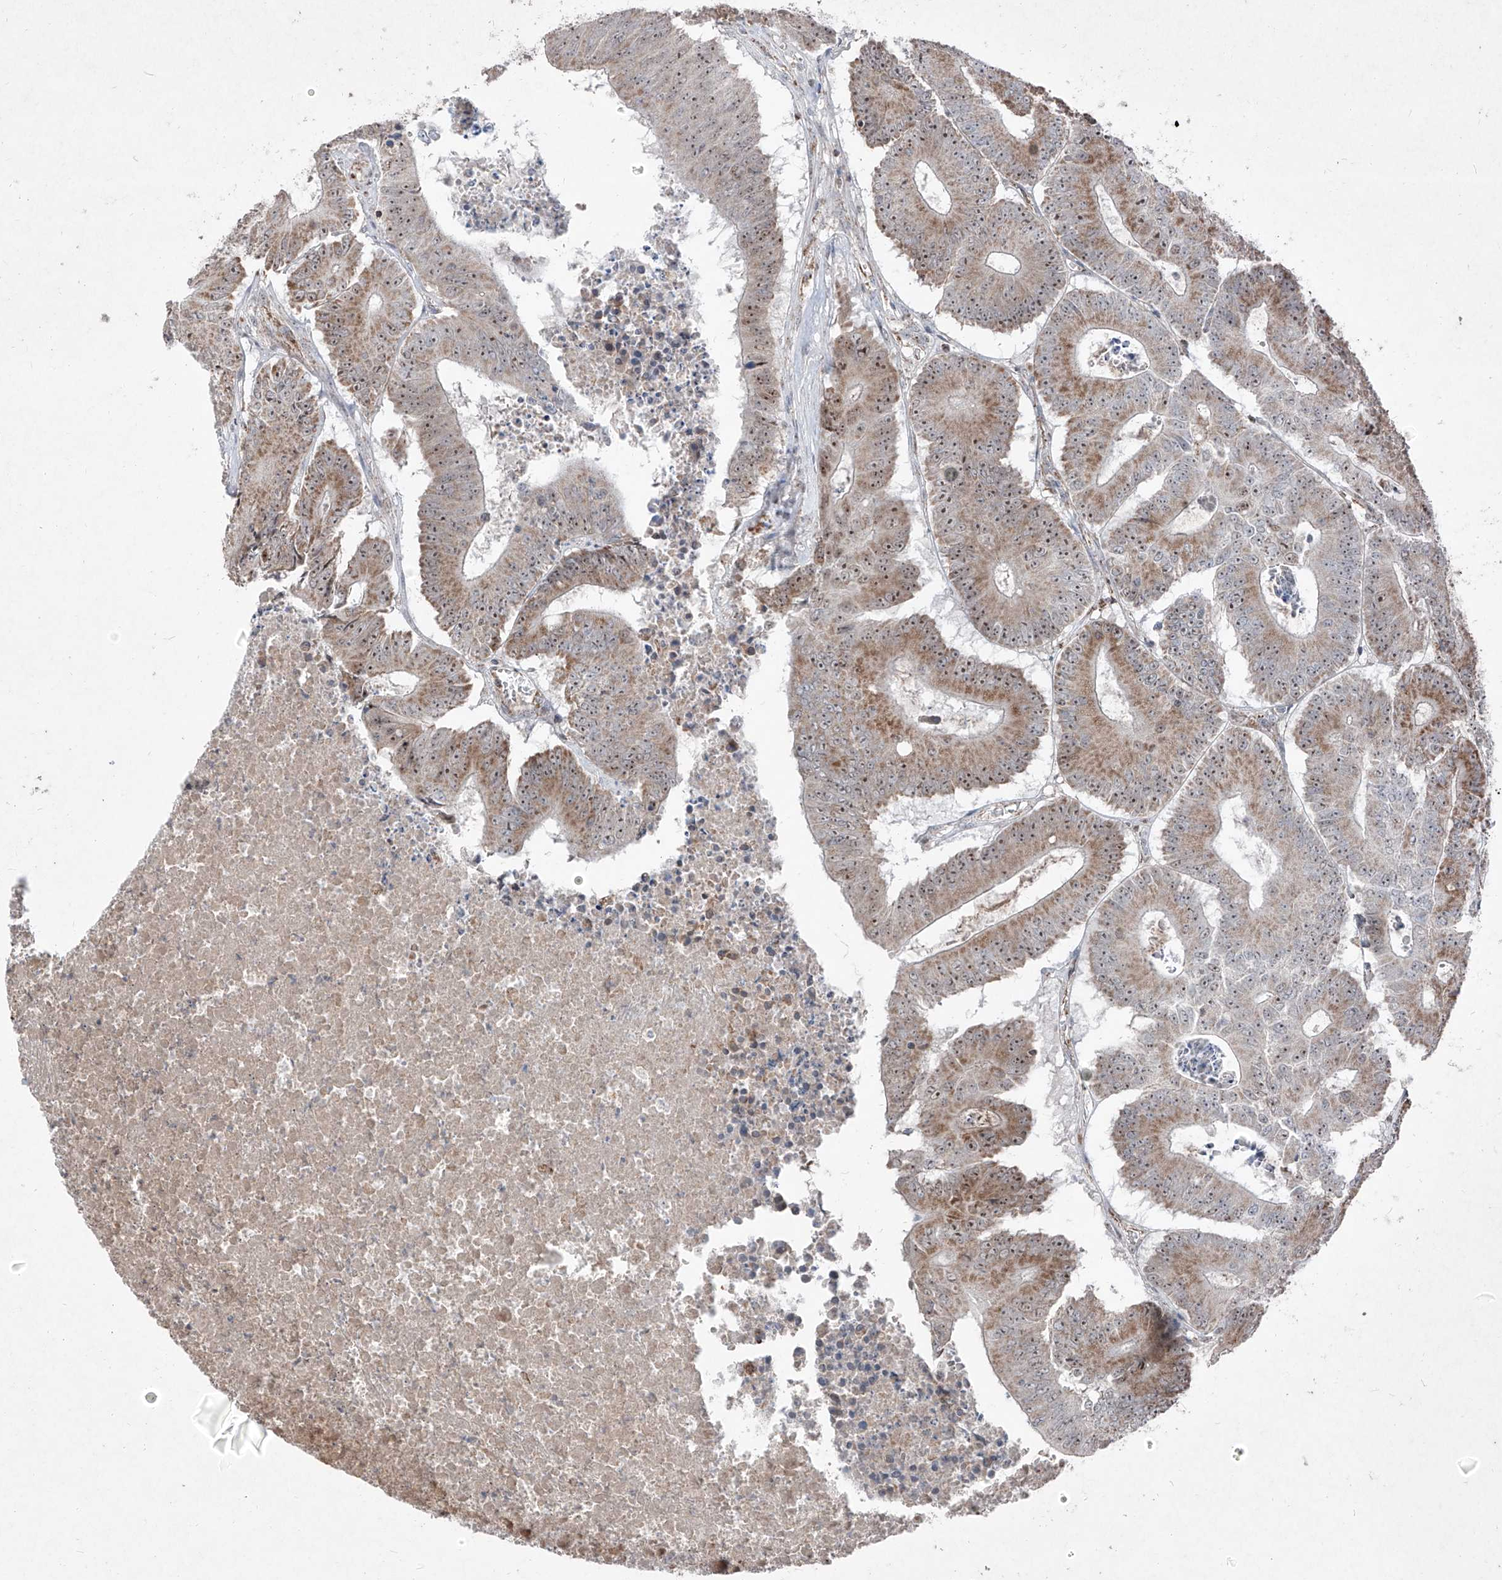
{"staining": {"intensity": "moderate", "quantity": ">75%", "location": "cytoplasmic/membranous,nuclear"}, "tissue": "colorectal cancer", "cell_type": "Tumor cells", "image_type": "cancer", "snomed": [{"axis": "morphology", "description": "Adenocarcinoma, NOS"}, {"axis": "topography", "description": "Colon"}], "caption": "Immunohistochemistry (IHC) photomicrograph of colorectal cancer stained for a protein (brown), which reveals medium levels of moderate cytoplasmic/membranous and nuclear expression in about >75% of tumor cells.", "gene": "NDUFB3", "patient": {"sex": "male", "age": 87}}